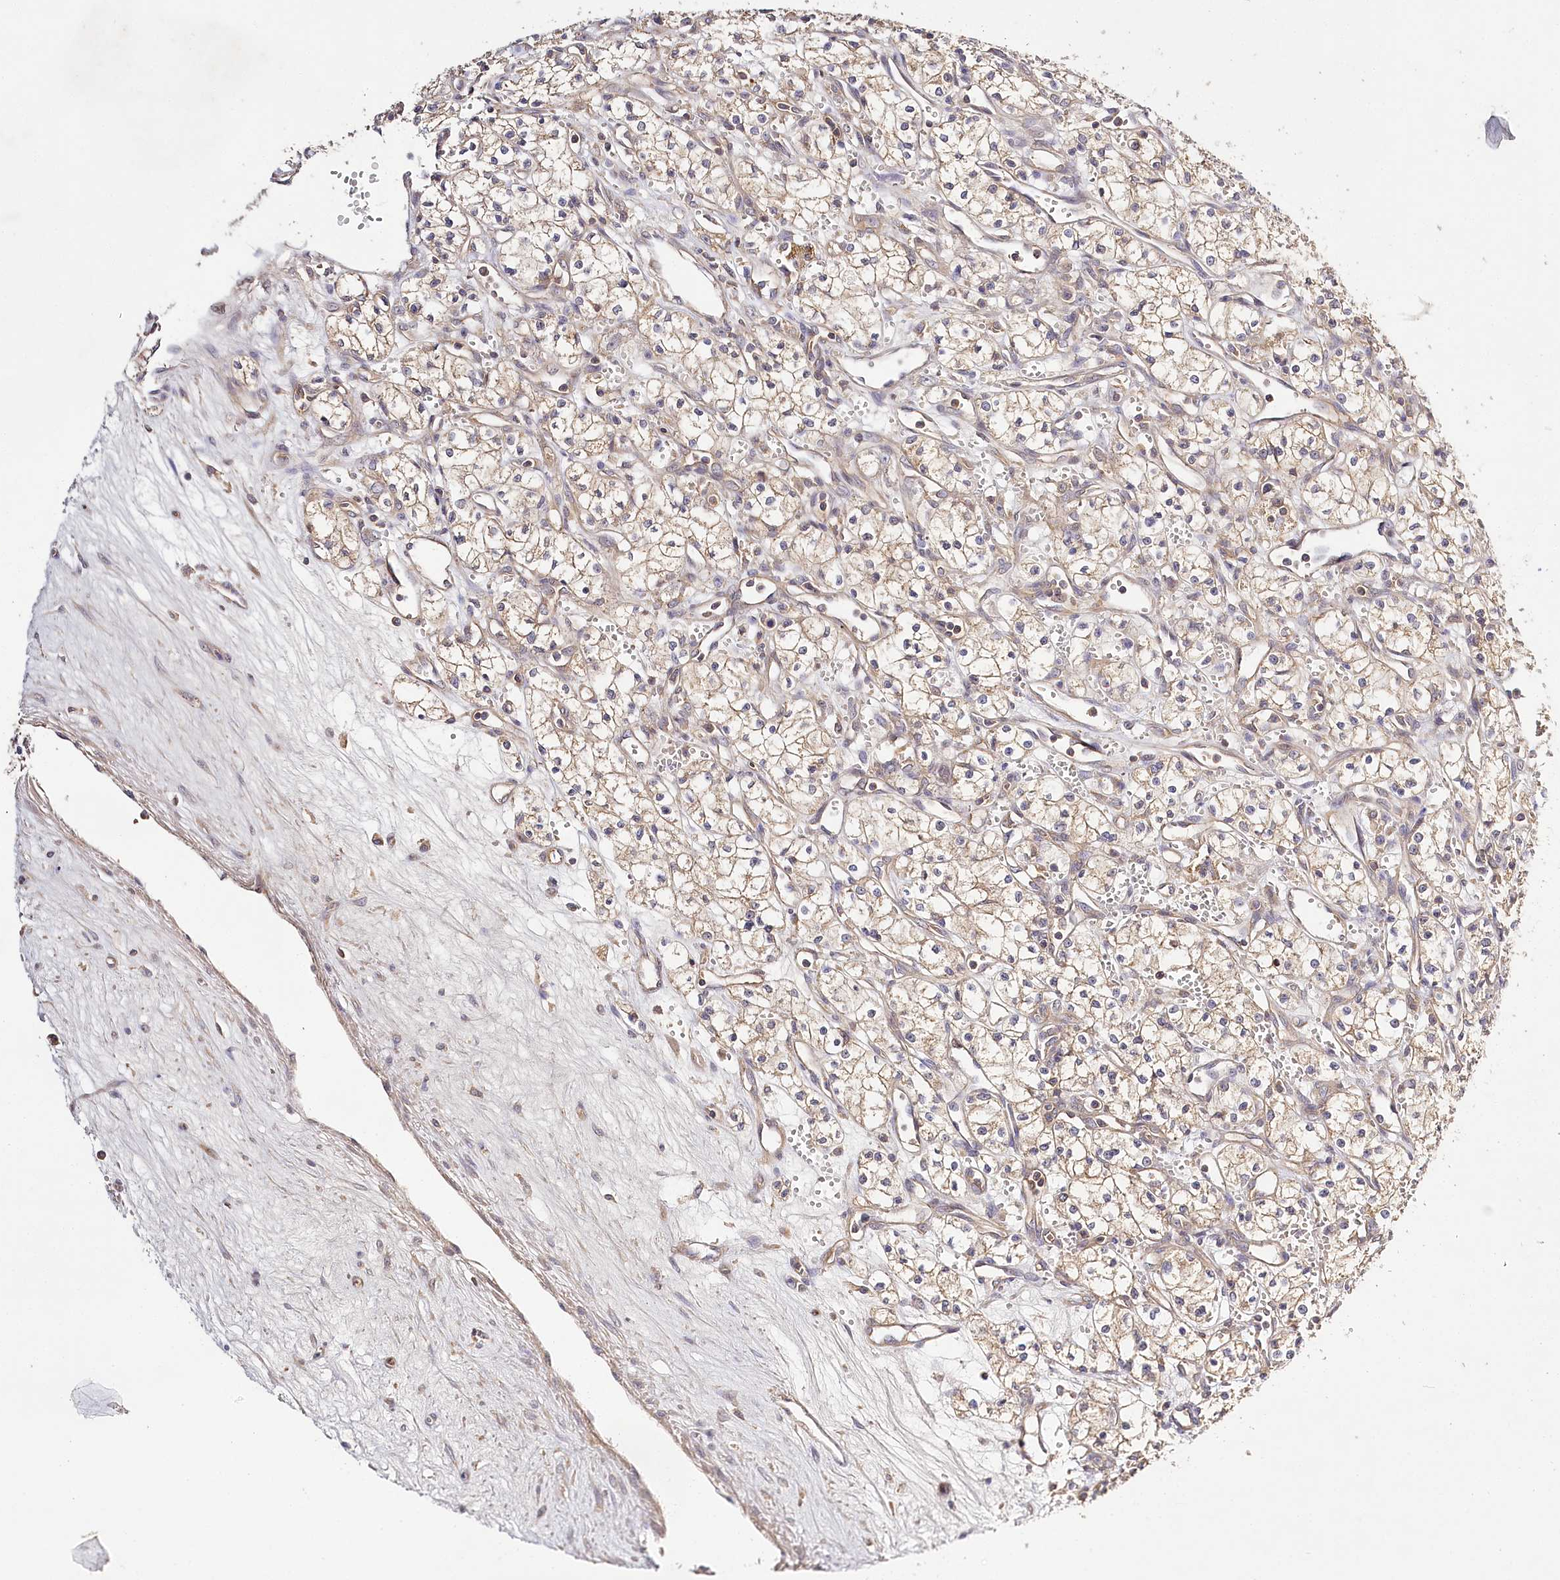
{"staining": {"intensity": "weak", "quantity": ">75%", "location": "cytoplasmic/membranous"}, "tissue": "renal cancer", "cell_type": "Tumor cells", "image_type": "cancer", "snomed": [{"axis": "morphology", "description": "Adenocarcinoma, NOS"}, {"axis": "topography", "description": "Kidney"}], "caption": "The image shows staining of renal cancer (adenocarcinoma), revealing weak cytoplasmic/membranous protein staining (brown color) within tumor cells. The staining was performed using DAB (3,3'-diaminobenzidine) to visualize the protein expression in brown, while the nuclei were stained in blue with hematoxylin (Magnification: 20x).", "gene": "LSS", "patient": {"sex": "male", "age": 59}}